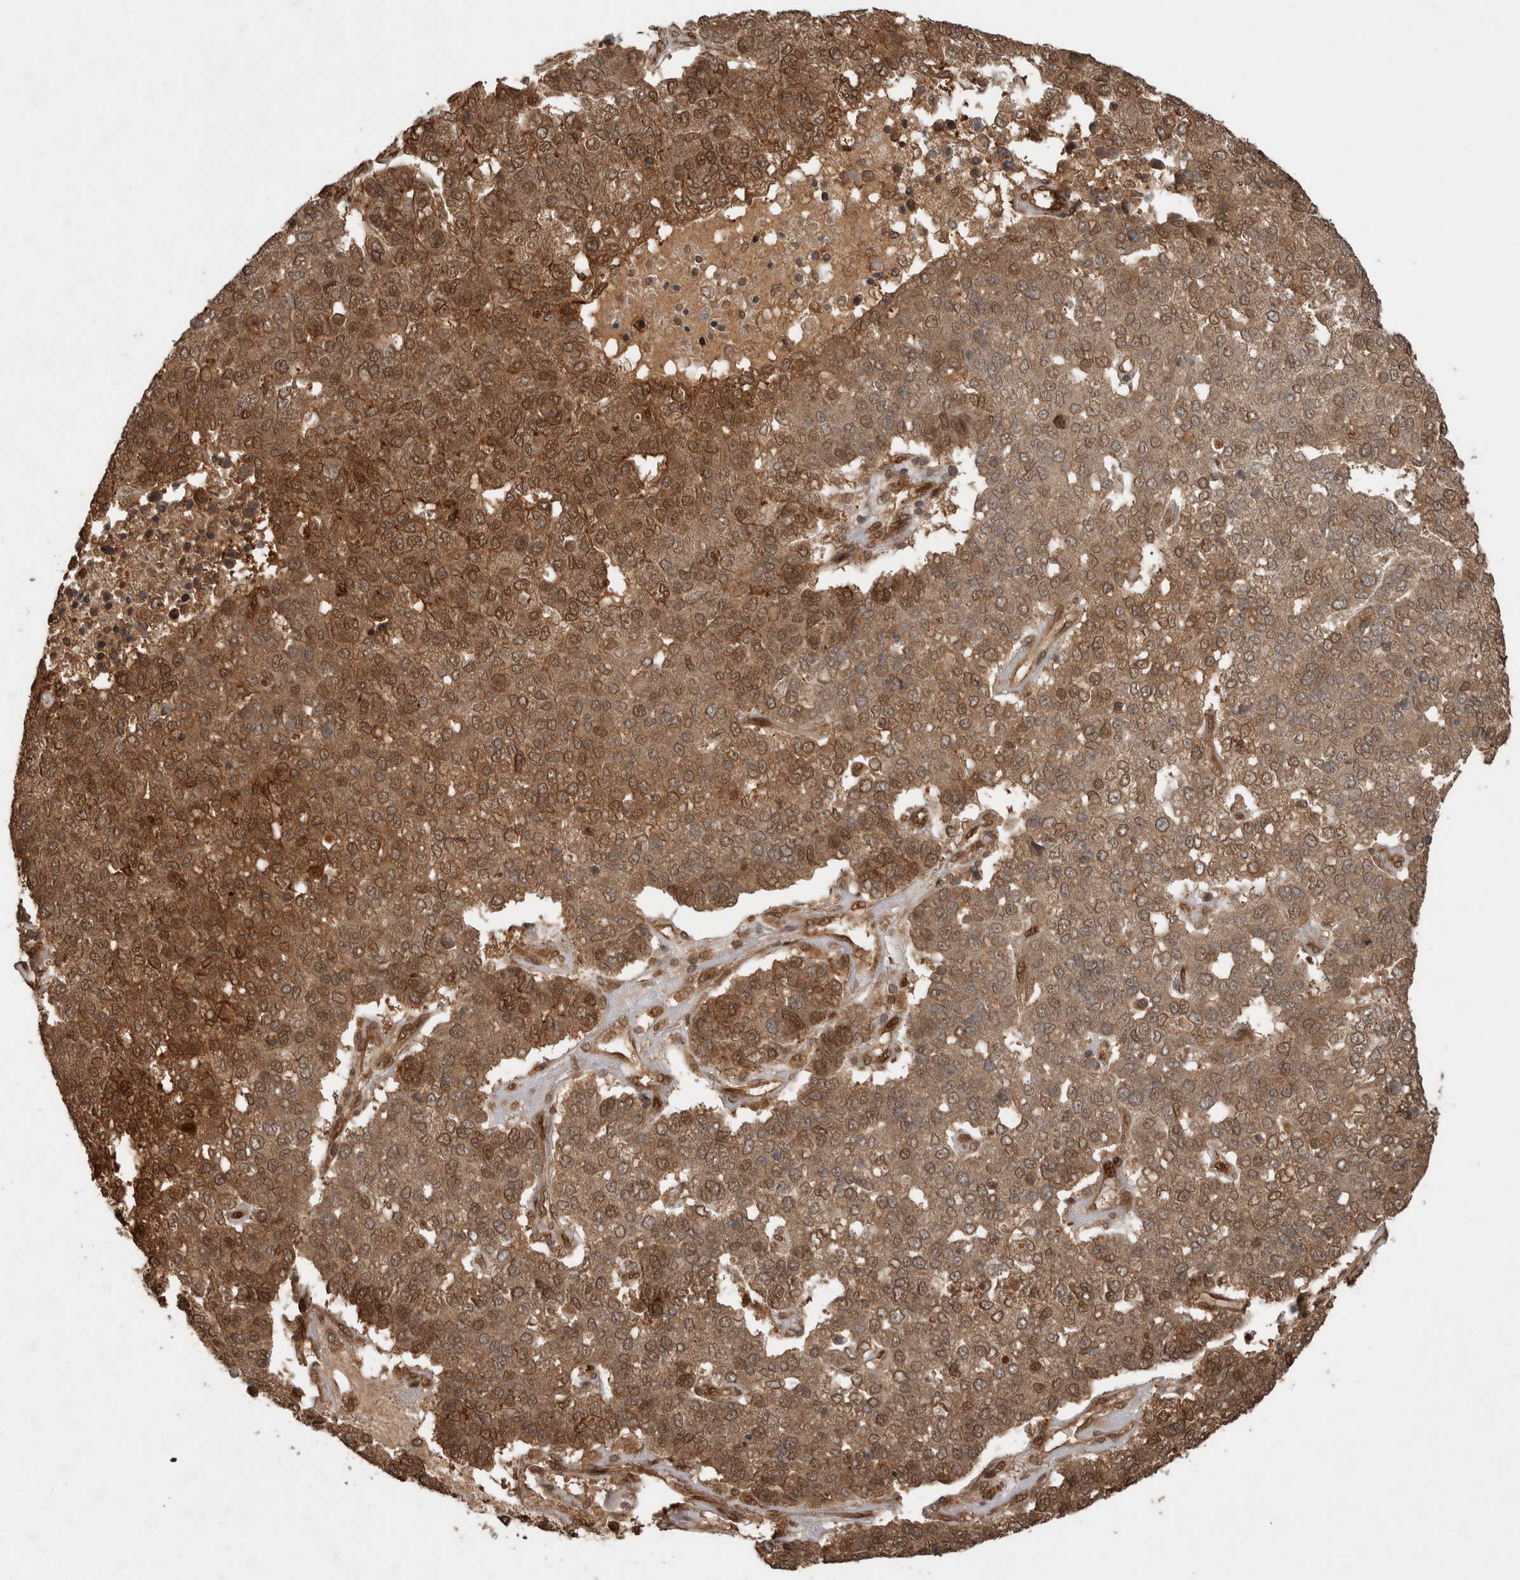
{"staining": {"intensity": "moderate", "quantity": ">75%", "location": "cytoplasmic/membranous,nuclear"}, "tissue": "pancreatic cancer", "cell_type": "Tumor cells", "image_type": "cancer", "snomed": [{"axis": "morphology", "description": "Adenocarcinoma, NOS"}, {"axis": "topography", "description": "Pancreas"}], "caption": "Immunohistochemistry (IHC) (DAB (3,3'-diaminobenzidine)) staining of human pancreatic adenocarcinoma reveals moderate cytoplasmic/membranous and nuclear protein staining in approximately >75% of tumor cells.", "gene": "CNTROB", "patient": {"sex": "female", "age": 61}}